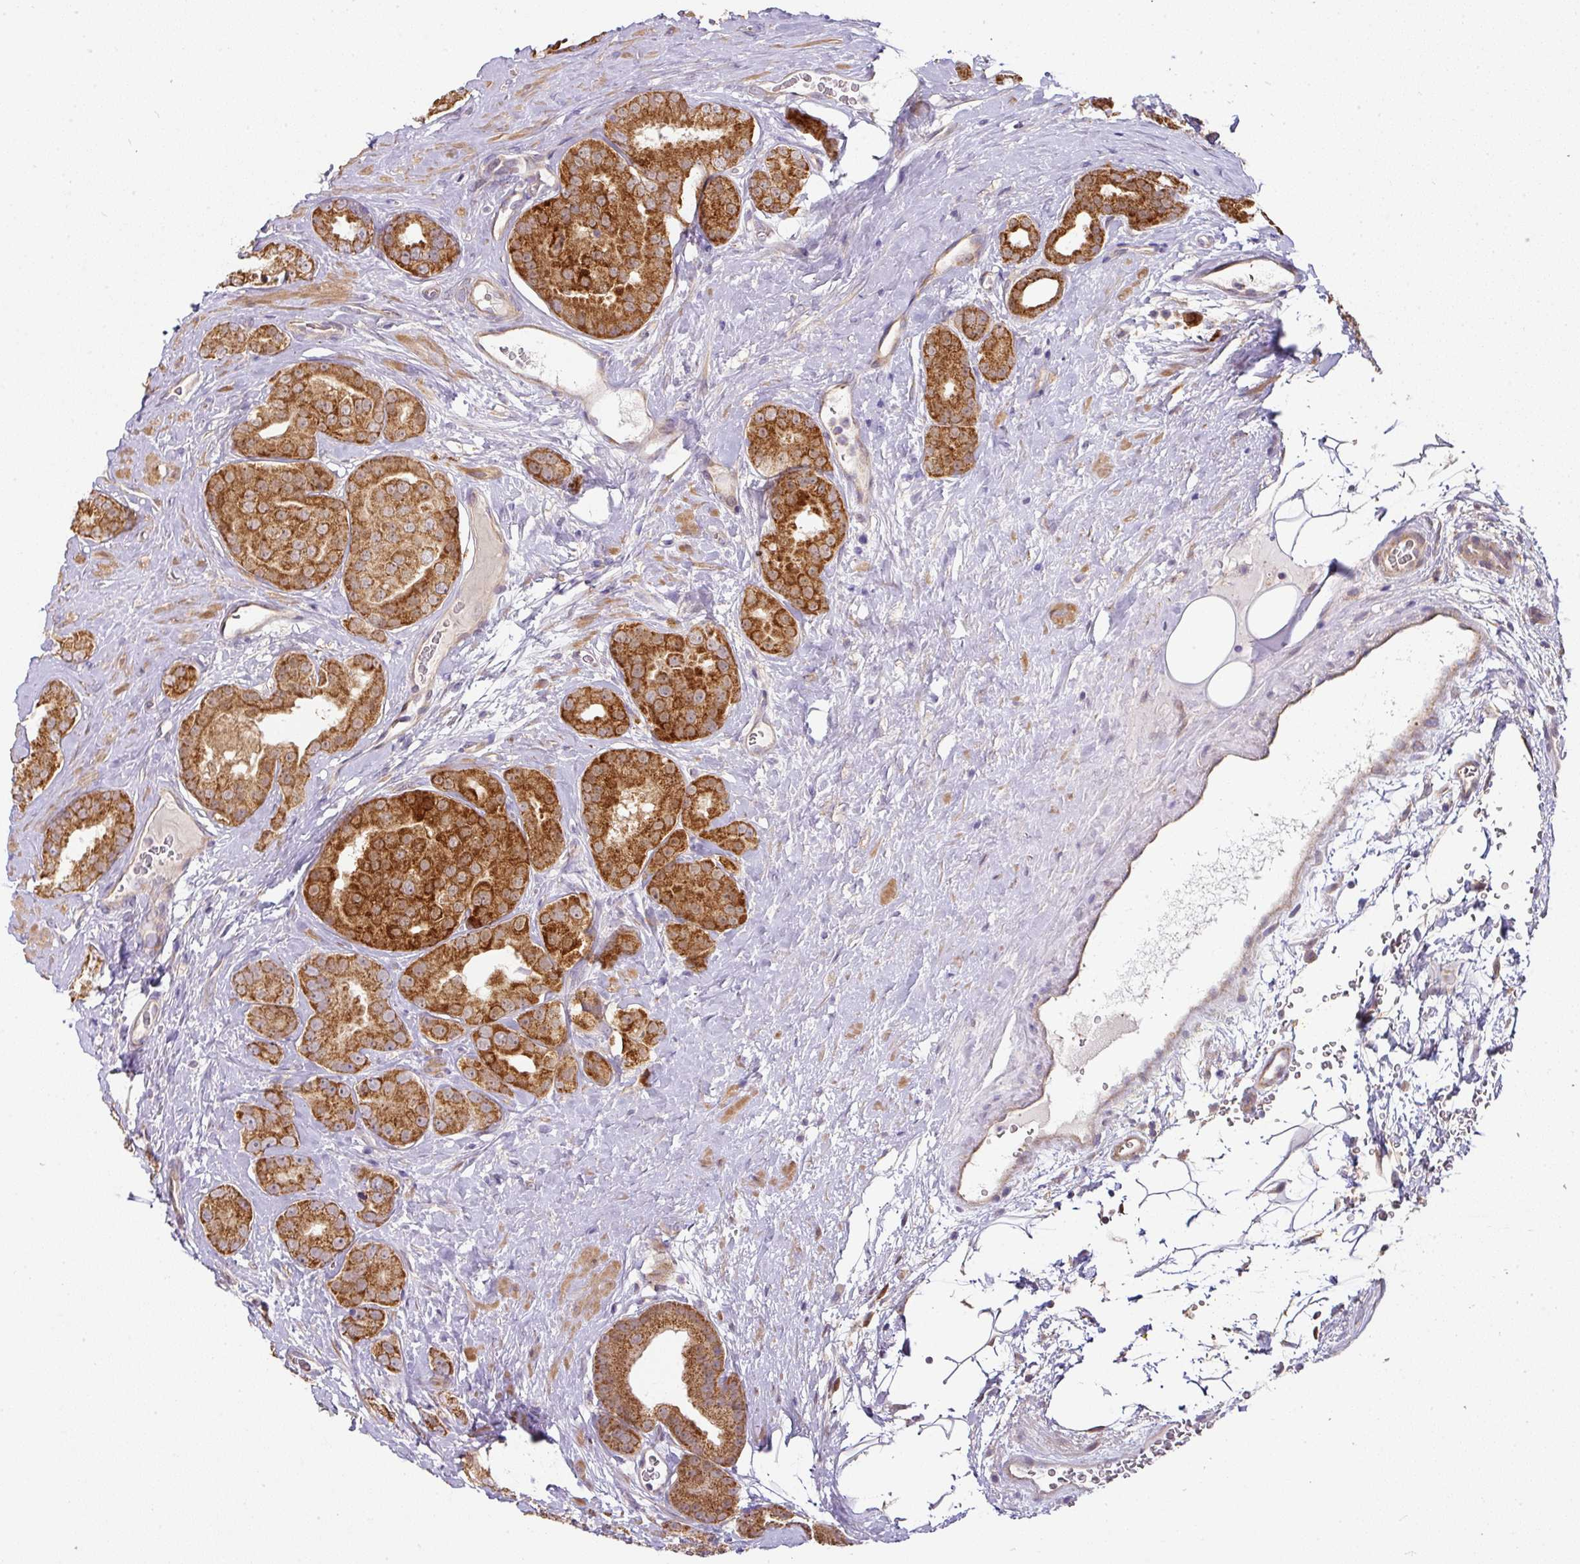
{"staining": {"intensity": "strong", "quantity": ">75%", "location": "cytoplasmic/membranous"}, "tissue": "prostate cancer", "cell_type": "Tumor cells", "image_type": "cancer", "snomed": [{"axis": "morphology", "description": "Adenocarcinoma, High grade"}, {"axis": "topography", "description": "Prostate"}], "caption": "Tumor cells reveal high levels of strong cytoplasmic/membranous positivity in approximately >75% of cells in prostate cancer (high-grade adenocarcinoma).", "gene": "STK35", "patient": {"sex": "male", "age": 63}}